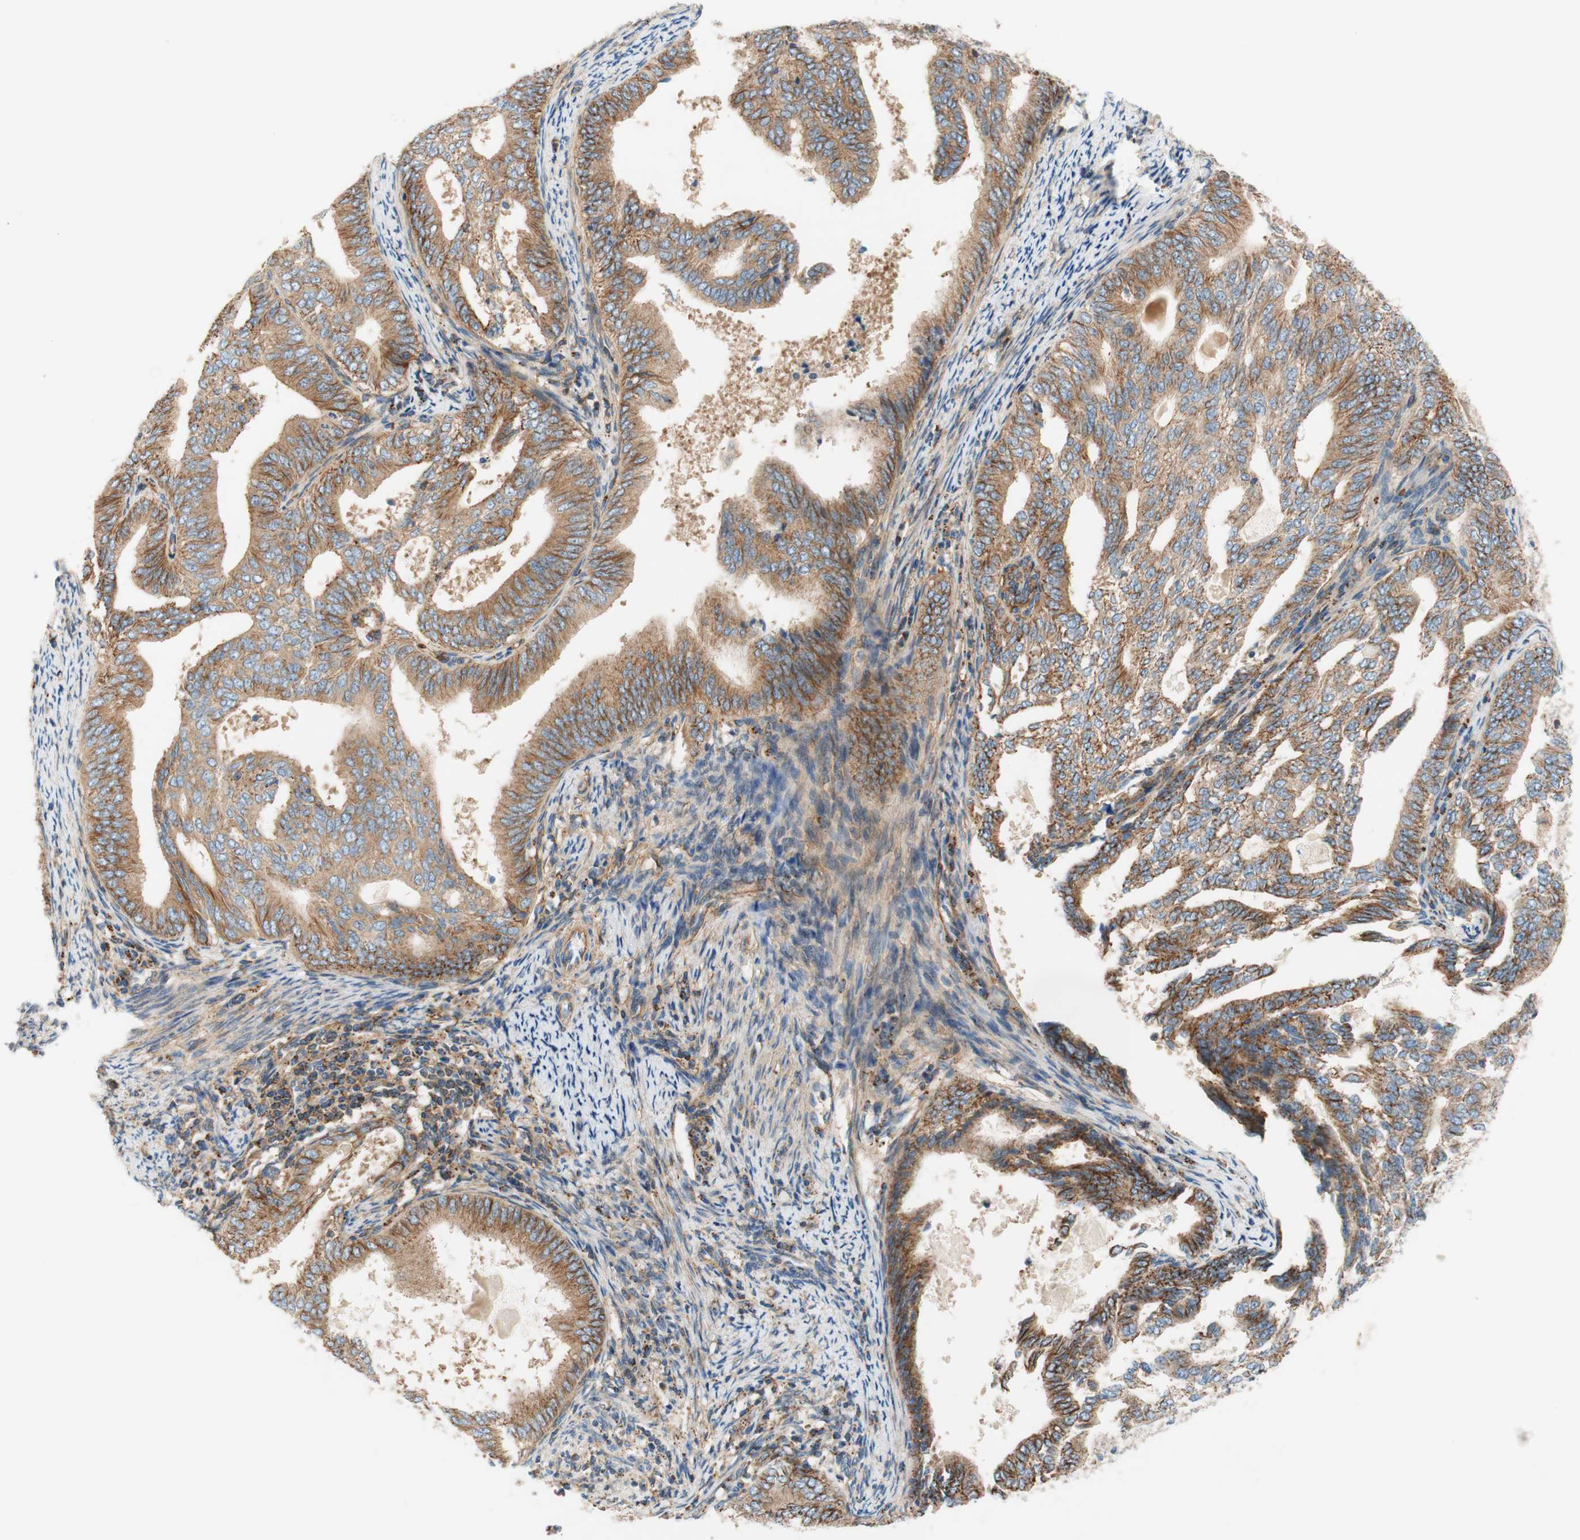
{"staining": {"intensity": "strong", "quantity": ">75%", "location": "cytoplasmic/membranous"}, "tissue": "endometrial cancer", "cell_type": "Tumor cells", "image_type": "cancer", "snomed": [{"axis": "morphology", "description": "Adenocarcinoma, NOS"}, {"axis": "topography", "description": "Endometrium"}], "caption": "Strong cytoplasmic/membranous positivity for a protein is identified in approximately >75% of tumor cells of adenocarcinoma (endometrial) using immunohistochemistry.", "gene": "VPS26A", "patient": {"sex": "female", "age": 58}}